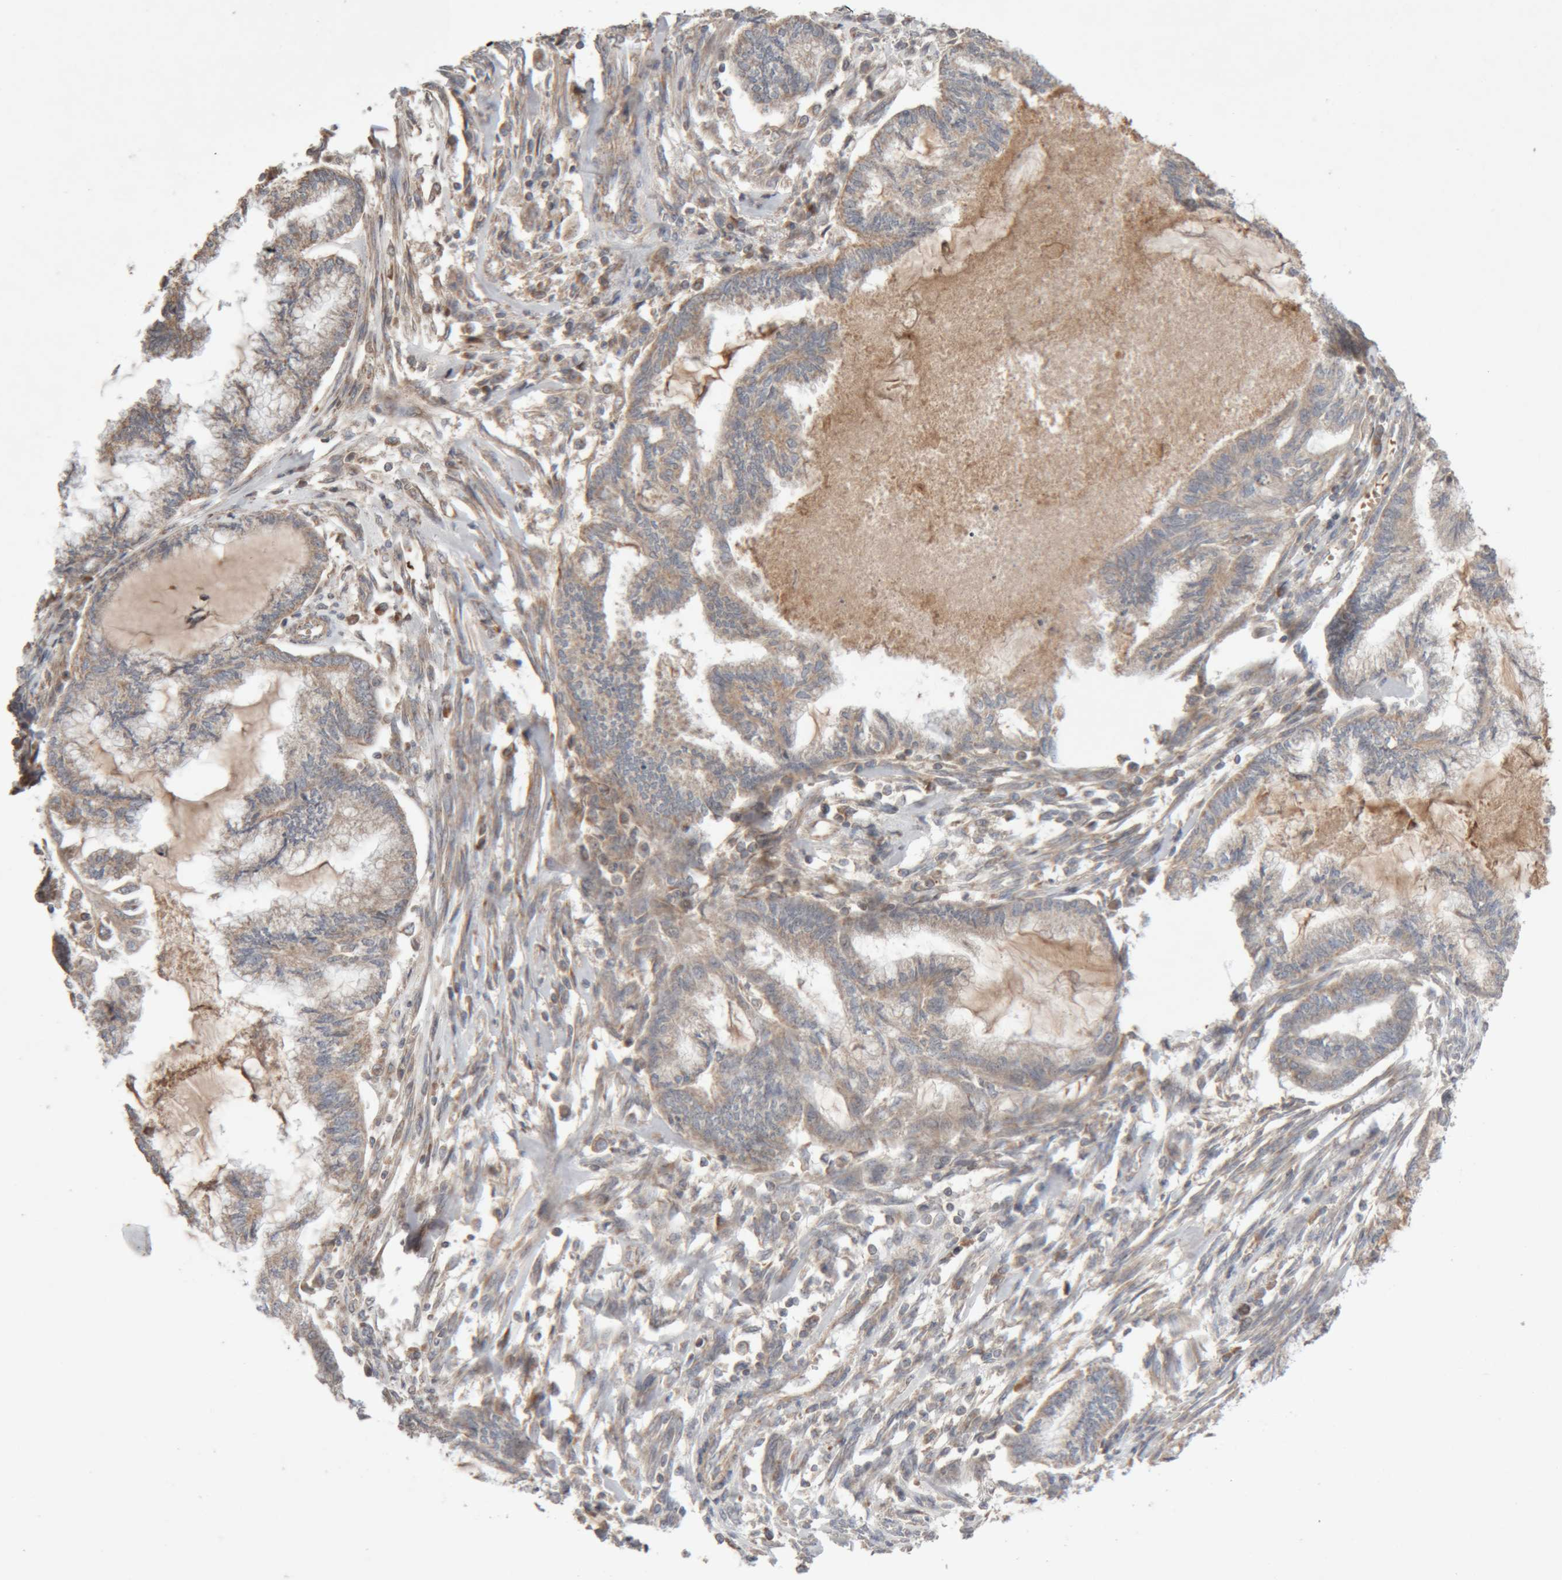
{"staining": {"intensity": "weak", "quantity": ">75%", "location": "cytoplasmic/membranous"}, "tissue": "endometrial cancer", "cell_type": "Tumor cells", "image_type": "cancer", "snomed": [{"axis": "morphology", "description": "Adenocarcinoma, NOS"}, {"axis": "topography", "description": "Endometrium"}], "caption": "Weak cytoplasmic/membranous positivity is seen in approximately >75% of tumor cells in adenocarcinoma (endometrial). (IHC, brightfield microscopy, high magnification).", "gene": "KIF21B", "patient": {"sex": "female", "age": 86}}